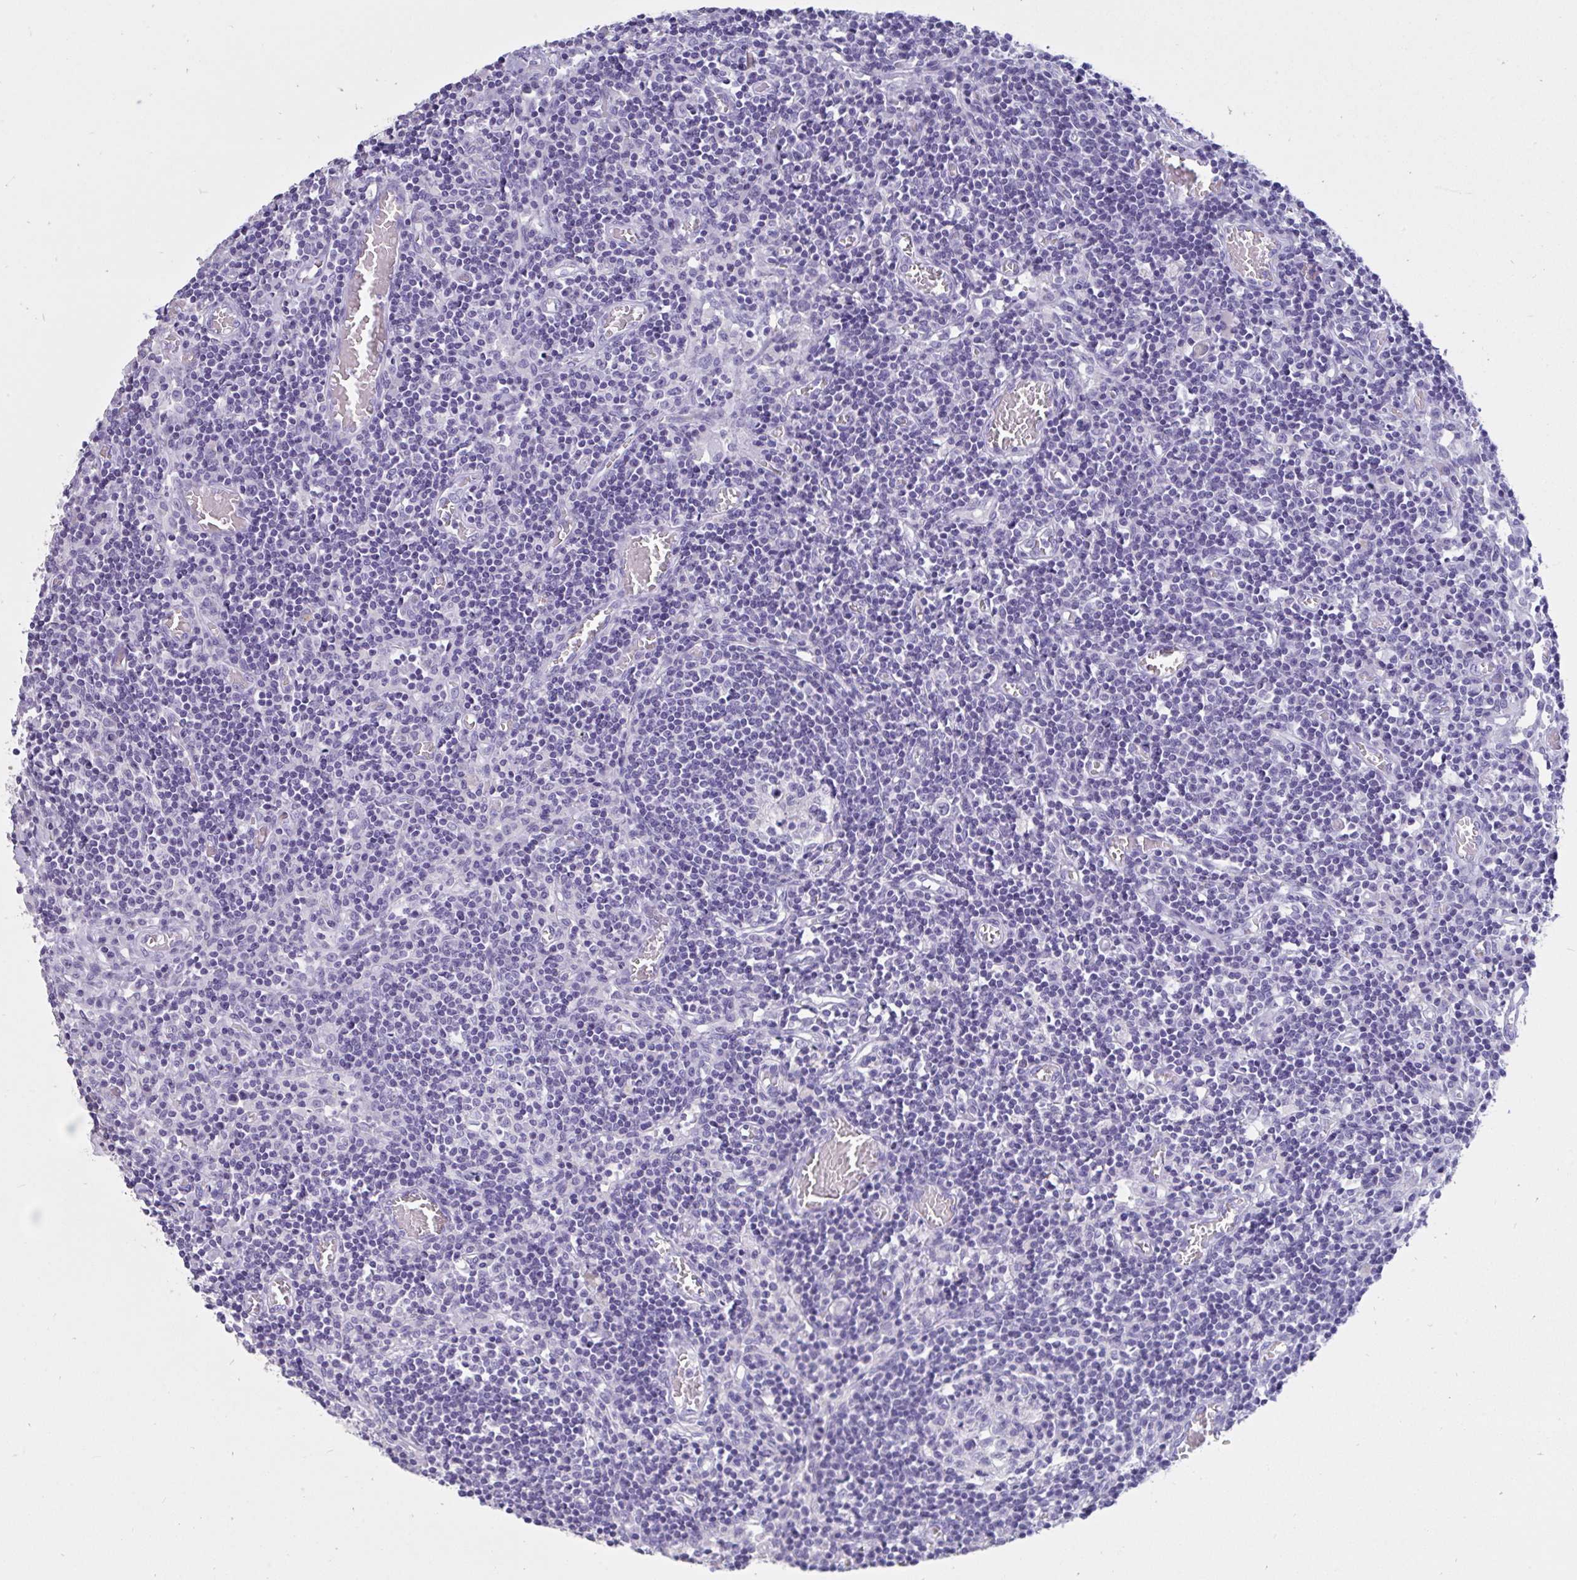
{"staining": {"intensity": "negative", "quantity": "none", "location": "none"}, "tissue": "lymph node", "cell_type": "Germinal center cells", "image_type": "normal", "snomed": [{"axis": "morphology", "description": "Normal tissue, NOS"}, {"axis": "topography", "description": "Lymph node"}], "caption": "Benign lymph node was stained to show a protein in brown. There is no significant staining in germinal center cells. (DAB (3,3'-diaminobenzidine) IHC visualized using brightfield microscopy, high magnification).", "gene": "TNNC1", "patient": {"sex": "male", "age": 66}}